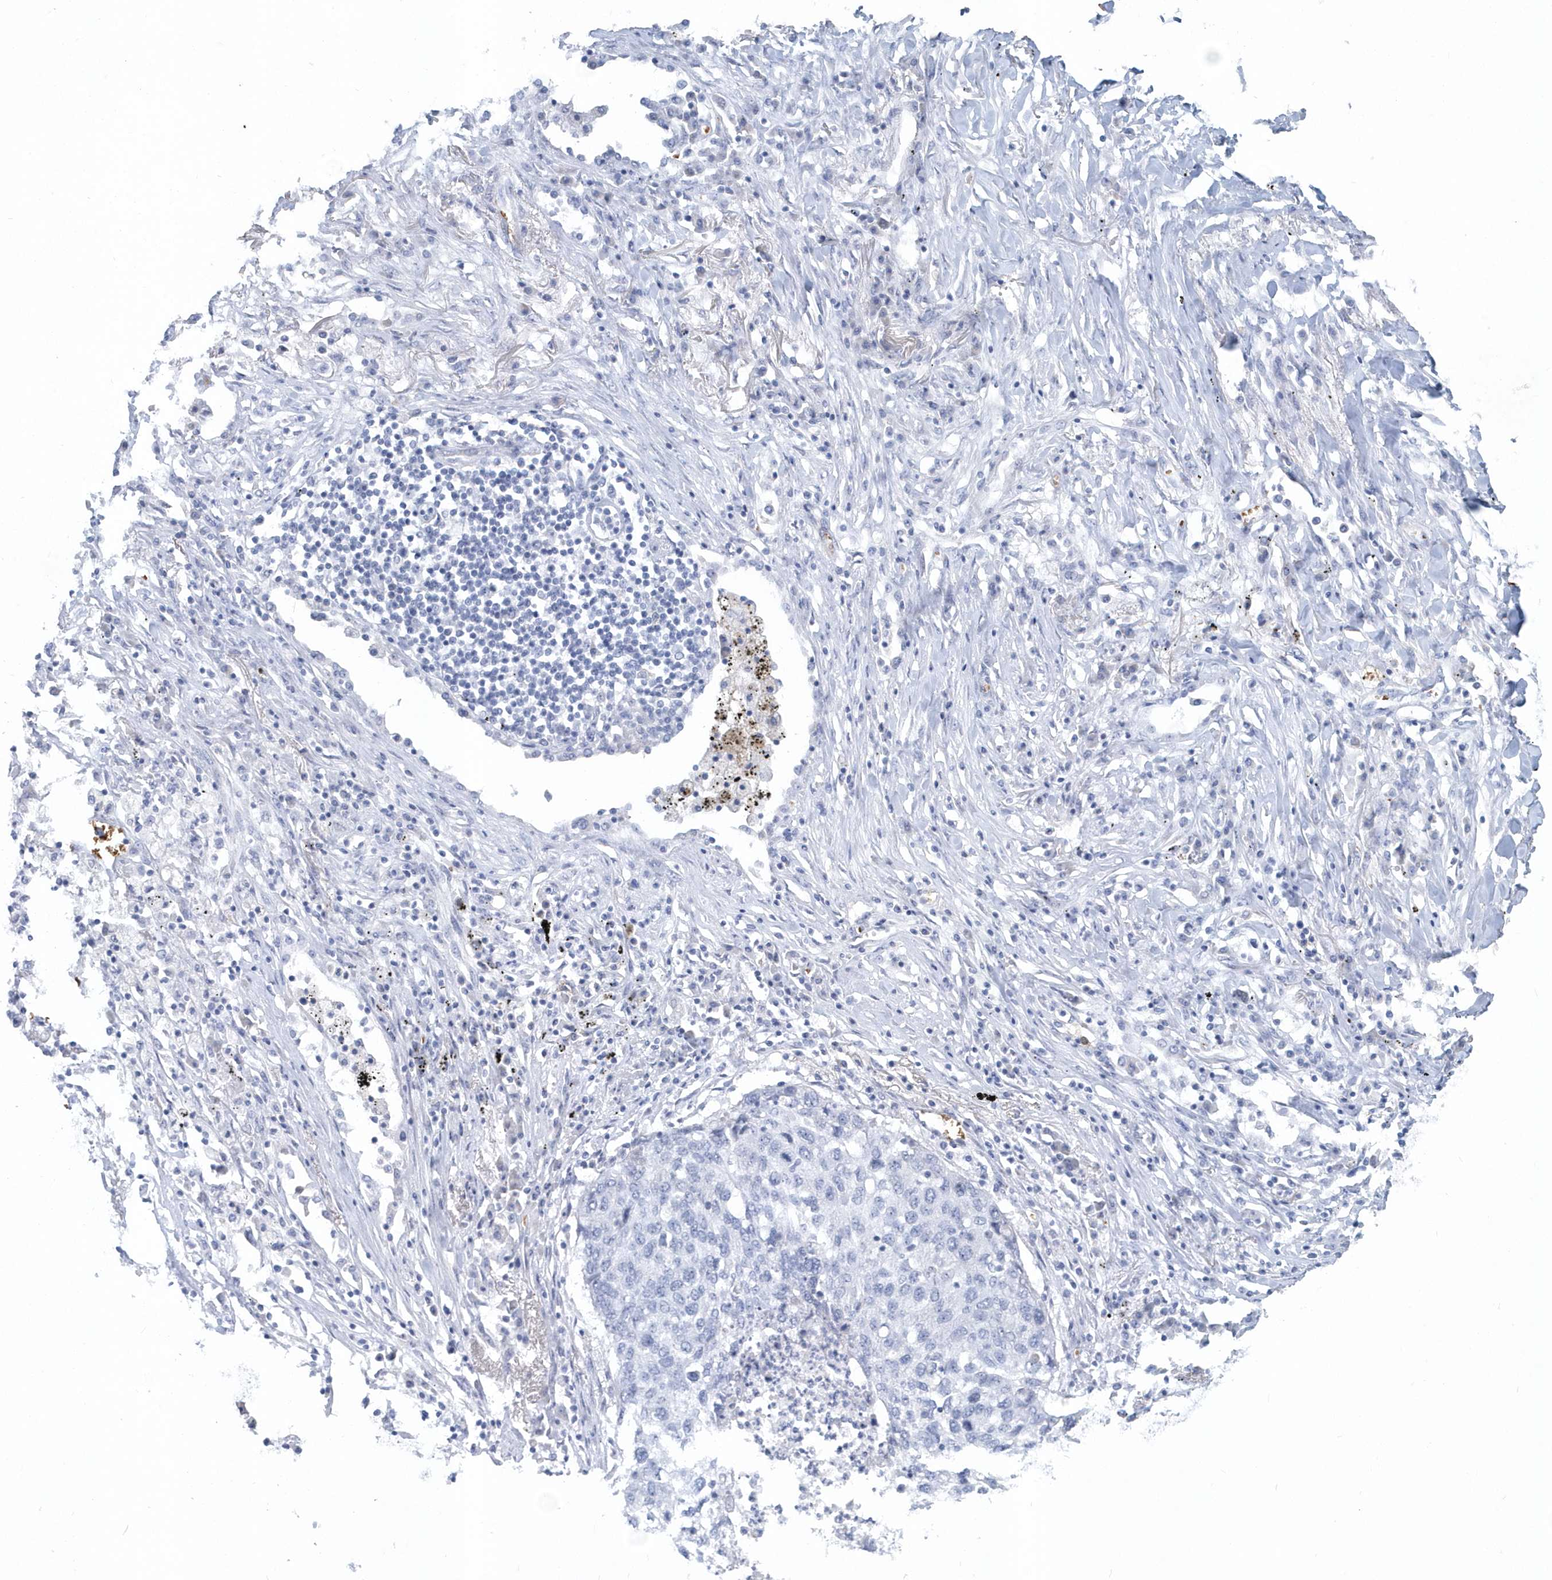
{"staining": {"intensity": "negative", "quantity": "none", "location": "none"}, "tissue": "lung cancer", "cell_type": "Tumor cells", "image_type": "cancer", "snomed": [{"axis": "morphology", "description": "Squamous cell carcinoma, NOS"}, {"axis": "topography", "description": "Lung"}], "caption": "This is a image of IHC staining of squamous cell carcinoma (lung), which shows no expression in tumor cells.", "gene": "HBA2", "patient": {"sex": "female", "age": 63}}